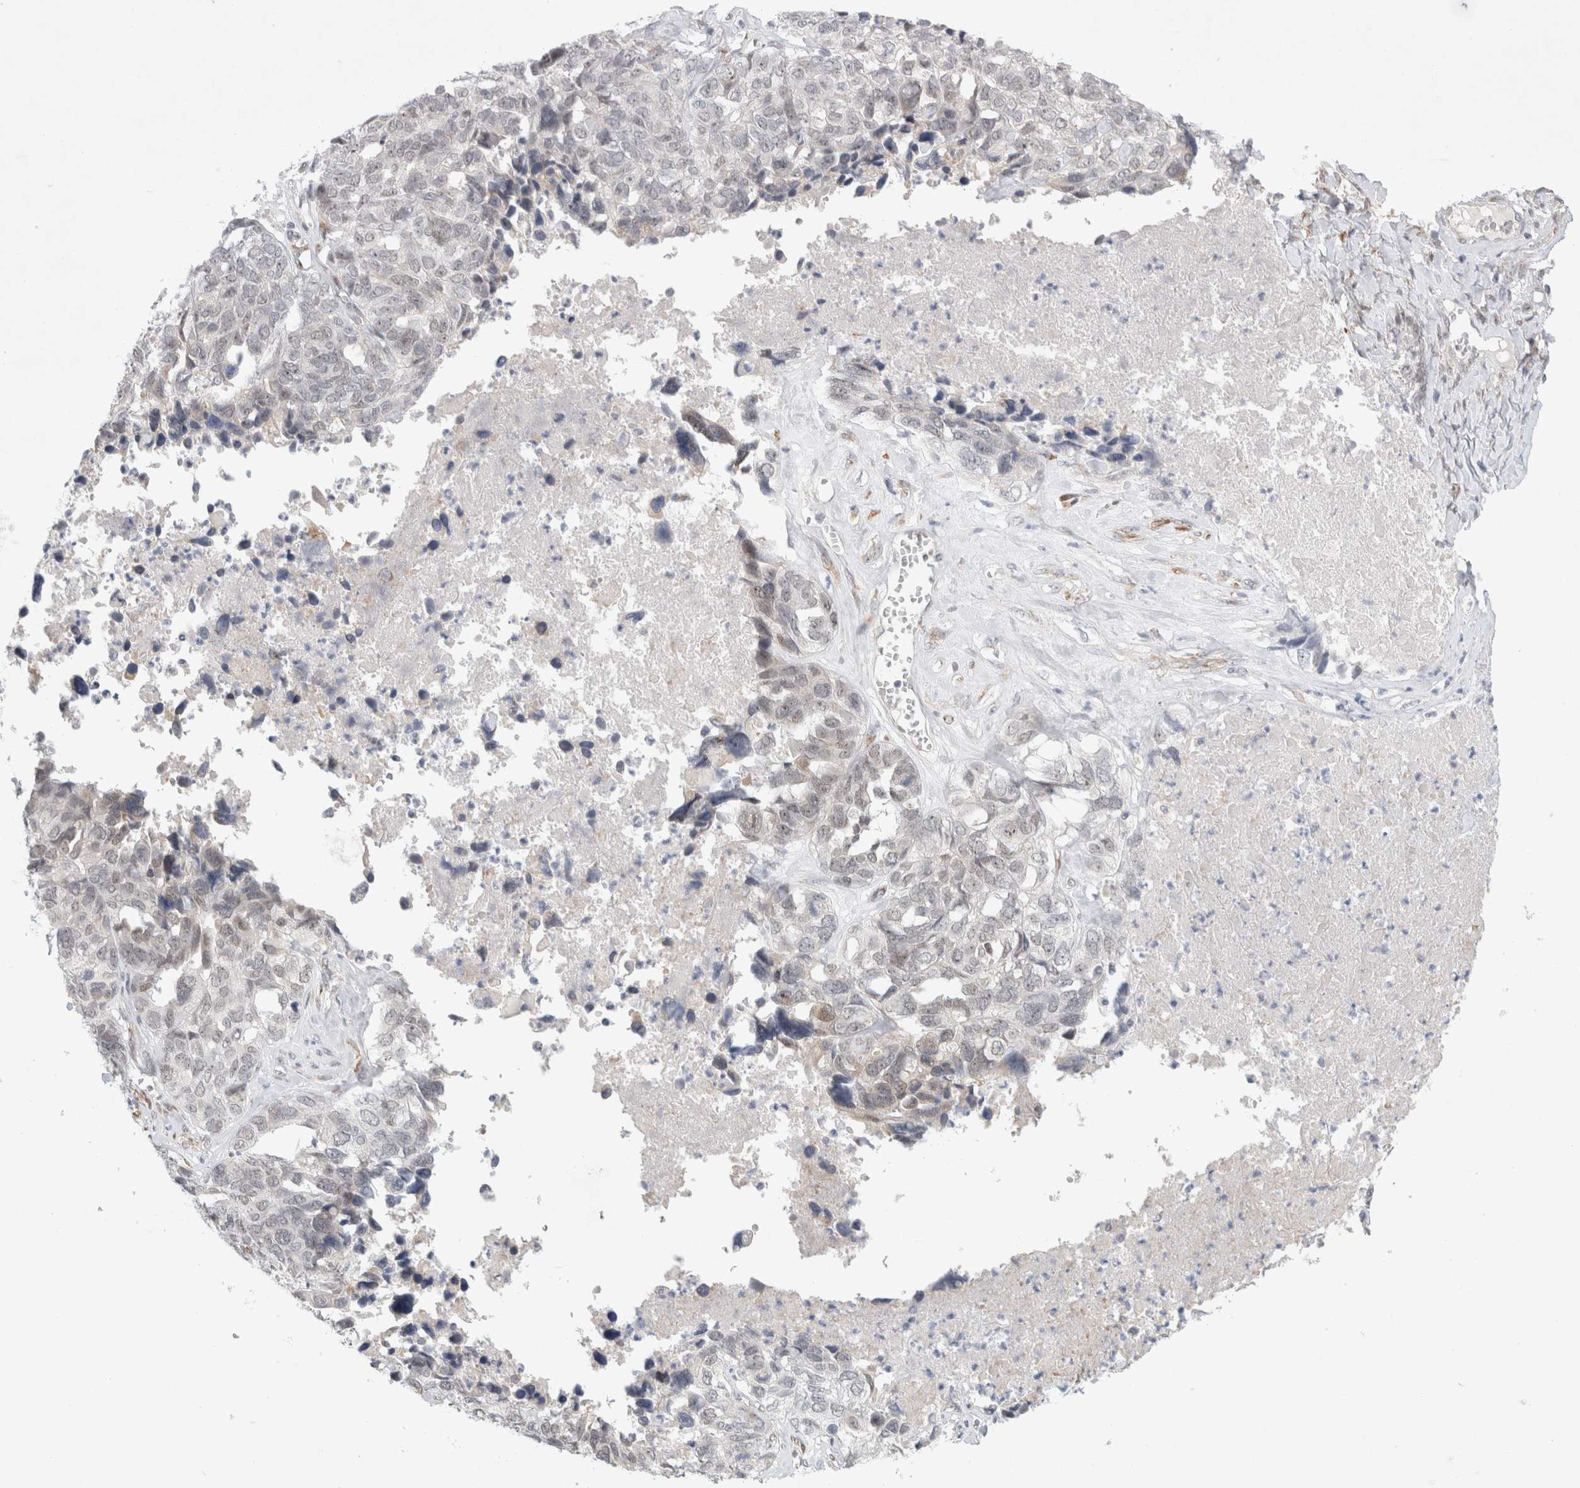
{"staining": {"intensity": "negative", "quantity": "none", "location": "none"}, "tissue": "ovarian cancer", "cell_type": "Tumor cells", "image_type": "cancer", "snomed": [{"axis": "morphology", "description": "Cystadenocarcinoma, serous, NOS"}, {"axis": "topography", "description": "Ovary"}], "caption": "Tumor cells are negative for protein expression in human ovarian serous cystadenocarcinoma.", "gene": "TRMT1L", "patient": {"sex": "female", "age": 79}}